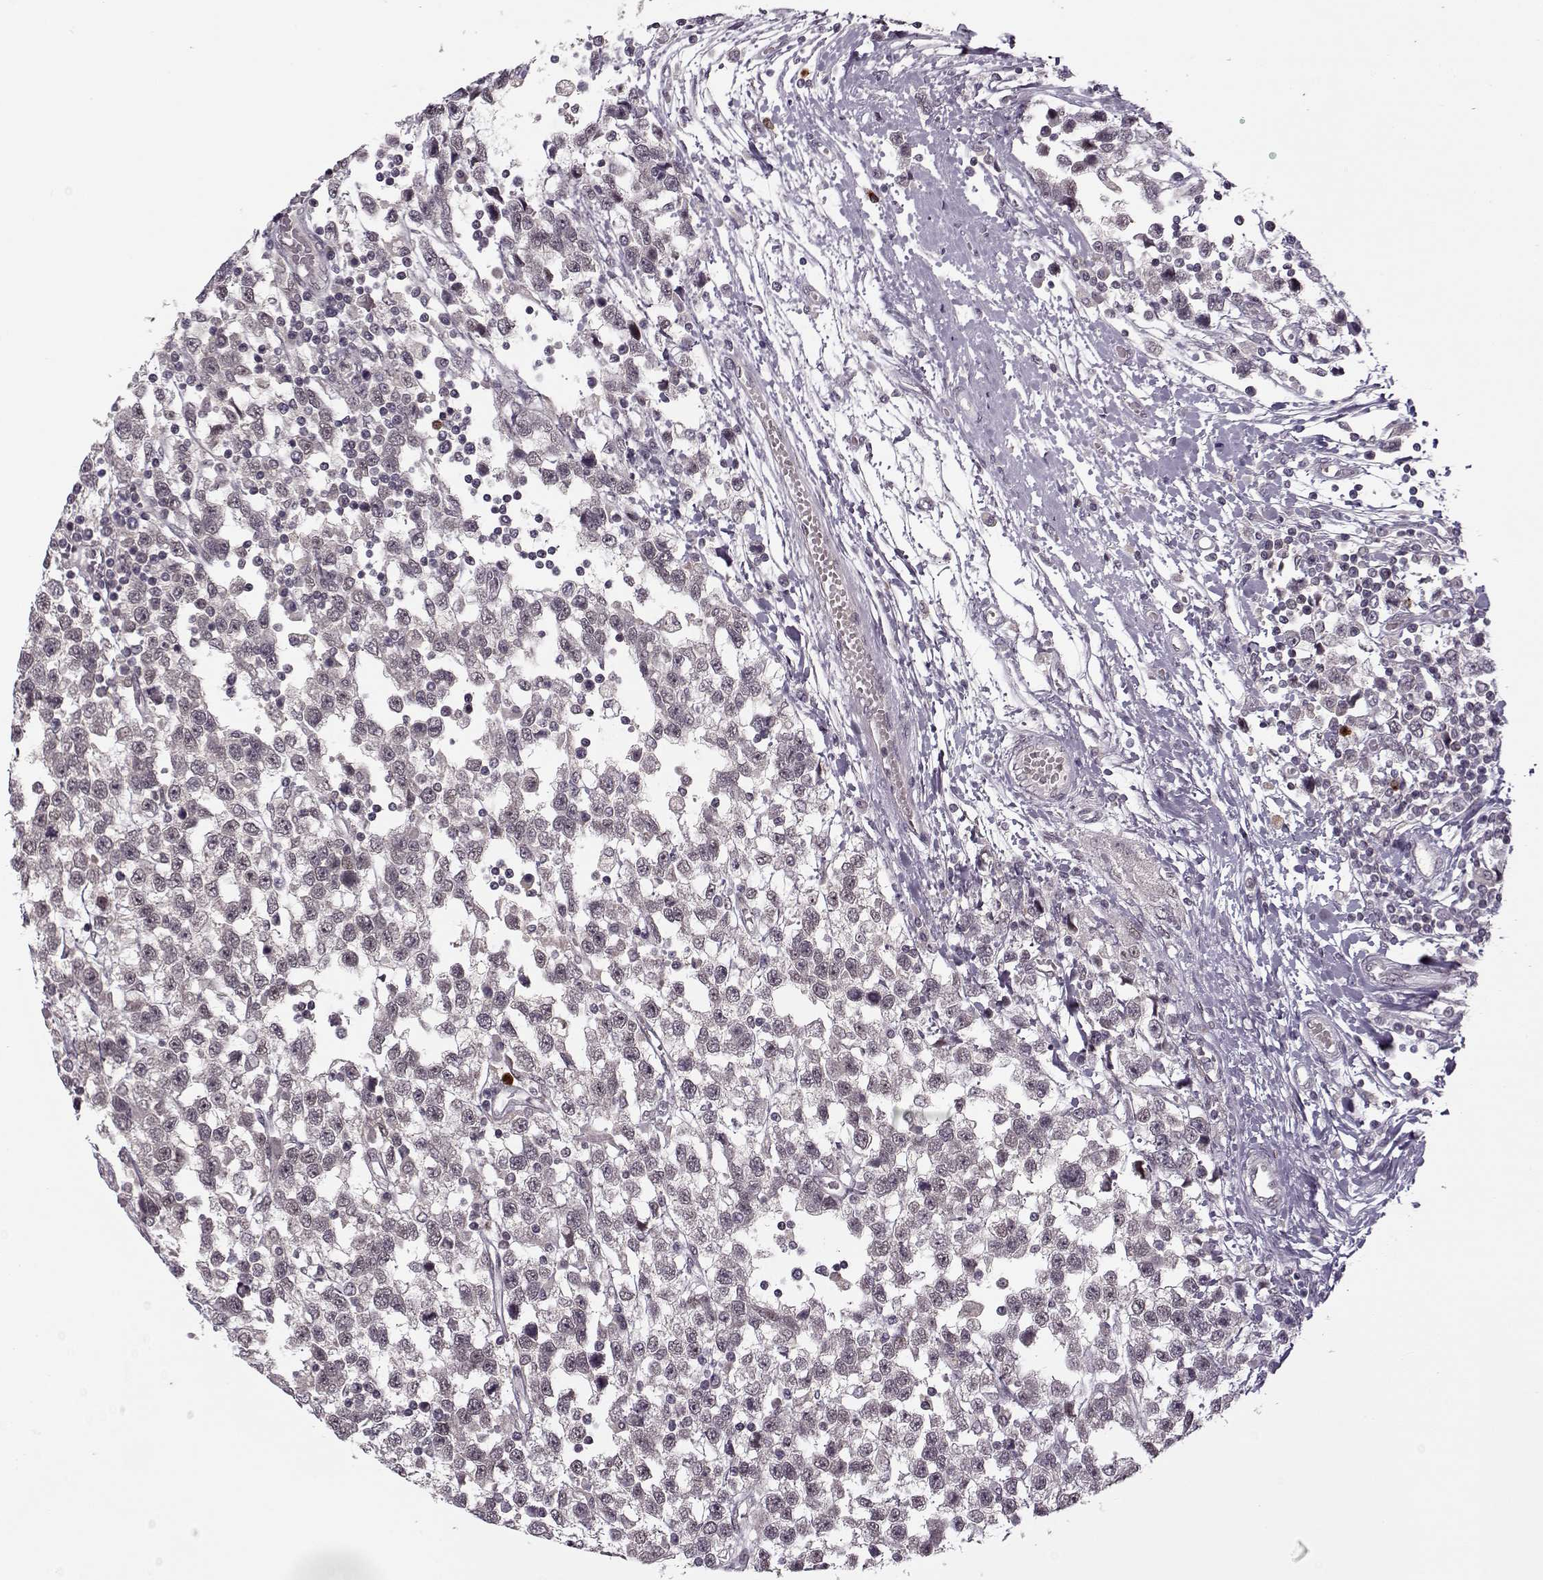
{"staining": {"intensity": "negative", "quantity": "none", "location": "none"}, "tissue": "testis cancer", "cell_type": "Tumor cells", "image_type": "cancer", "snomed": [{"axis": "morphology", "description": "Seminoma, NOS"}, {"axis": "topography", "description": "Testis"}], "caption": "High power microscopy image of an IHC image of testis seminoma, revealing no significant staining in tumor cells.", "gene": "DENND4B", "patient": {"sex": "male", "age": 34}}